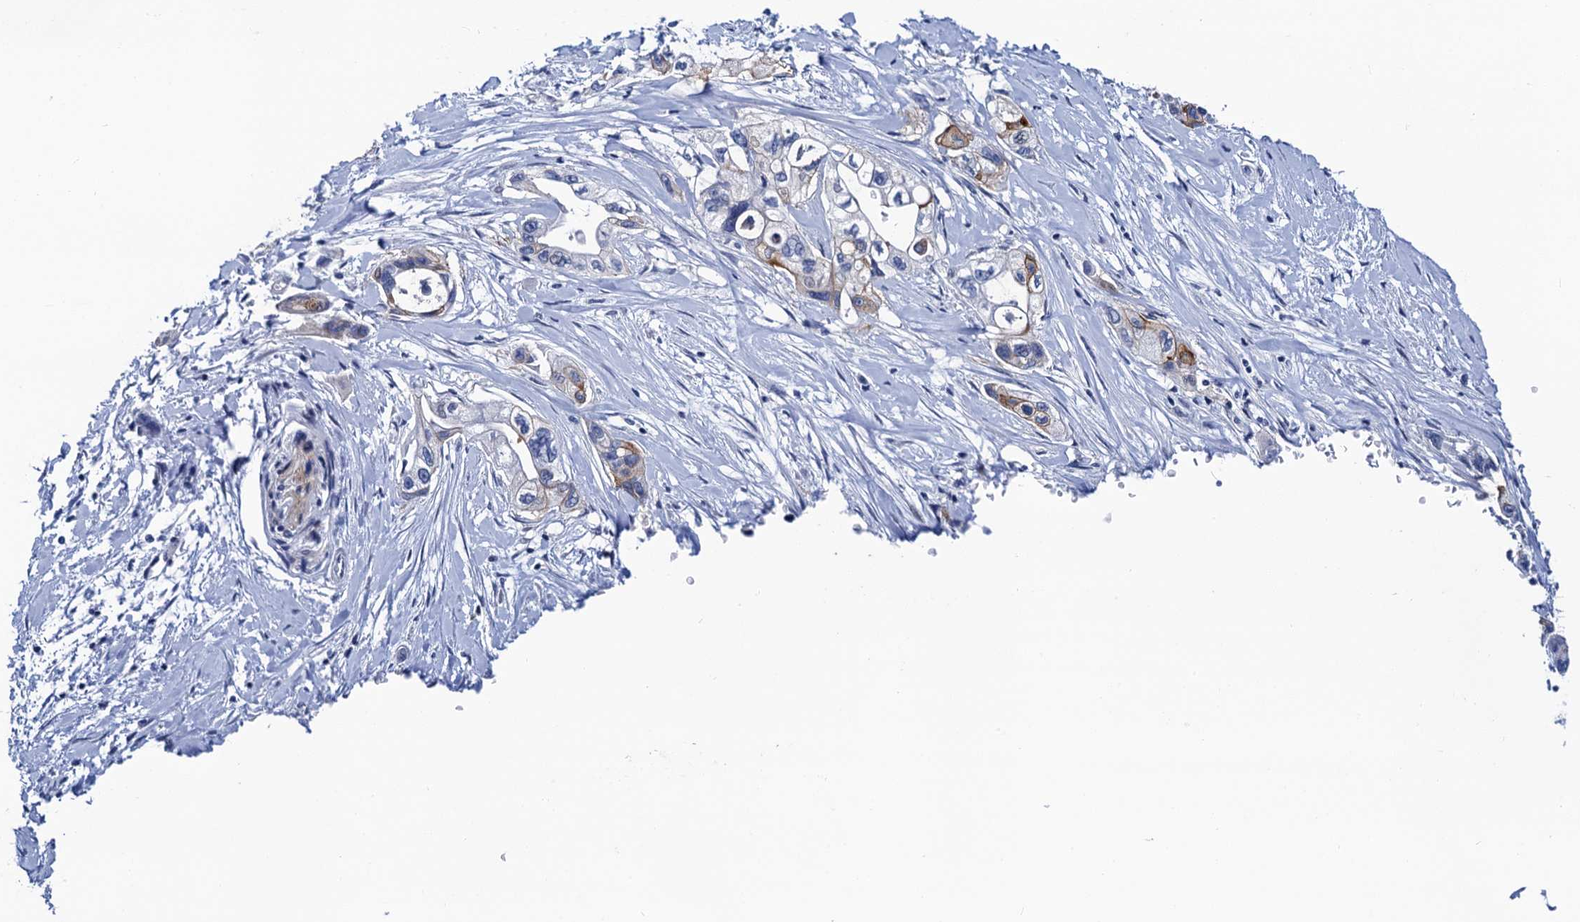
{"staining": {"intensity": "moderate", "quantity": "<25%", "location": "cytoplasmic/membranous"}, "tissue": "pancreatic cancer", "cell_type": "Tumor cells", "image_type": "cancer", "snomed": [{"axis": "morphology", "description": "Adenocarcinoma, NOS"}, {"axis": "topography", "description": "Pancreas"}], "caption": "DAB (3,3'-diaminobenzidine) immunohistochemical staining of pancreatic cancer exhibits moderate cytoplasmic/membranous protein positivity in about <25% of tumor cells. The protein is stained brown, and the nuclei are stained in blue (DAB IHC with brightfield microscopy, high magnification).", "gene": "LYPD3", "patient": {"sex": "male", "age": 75}}